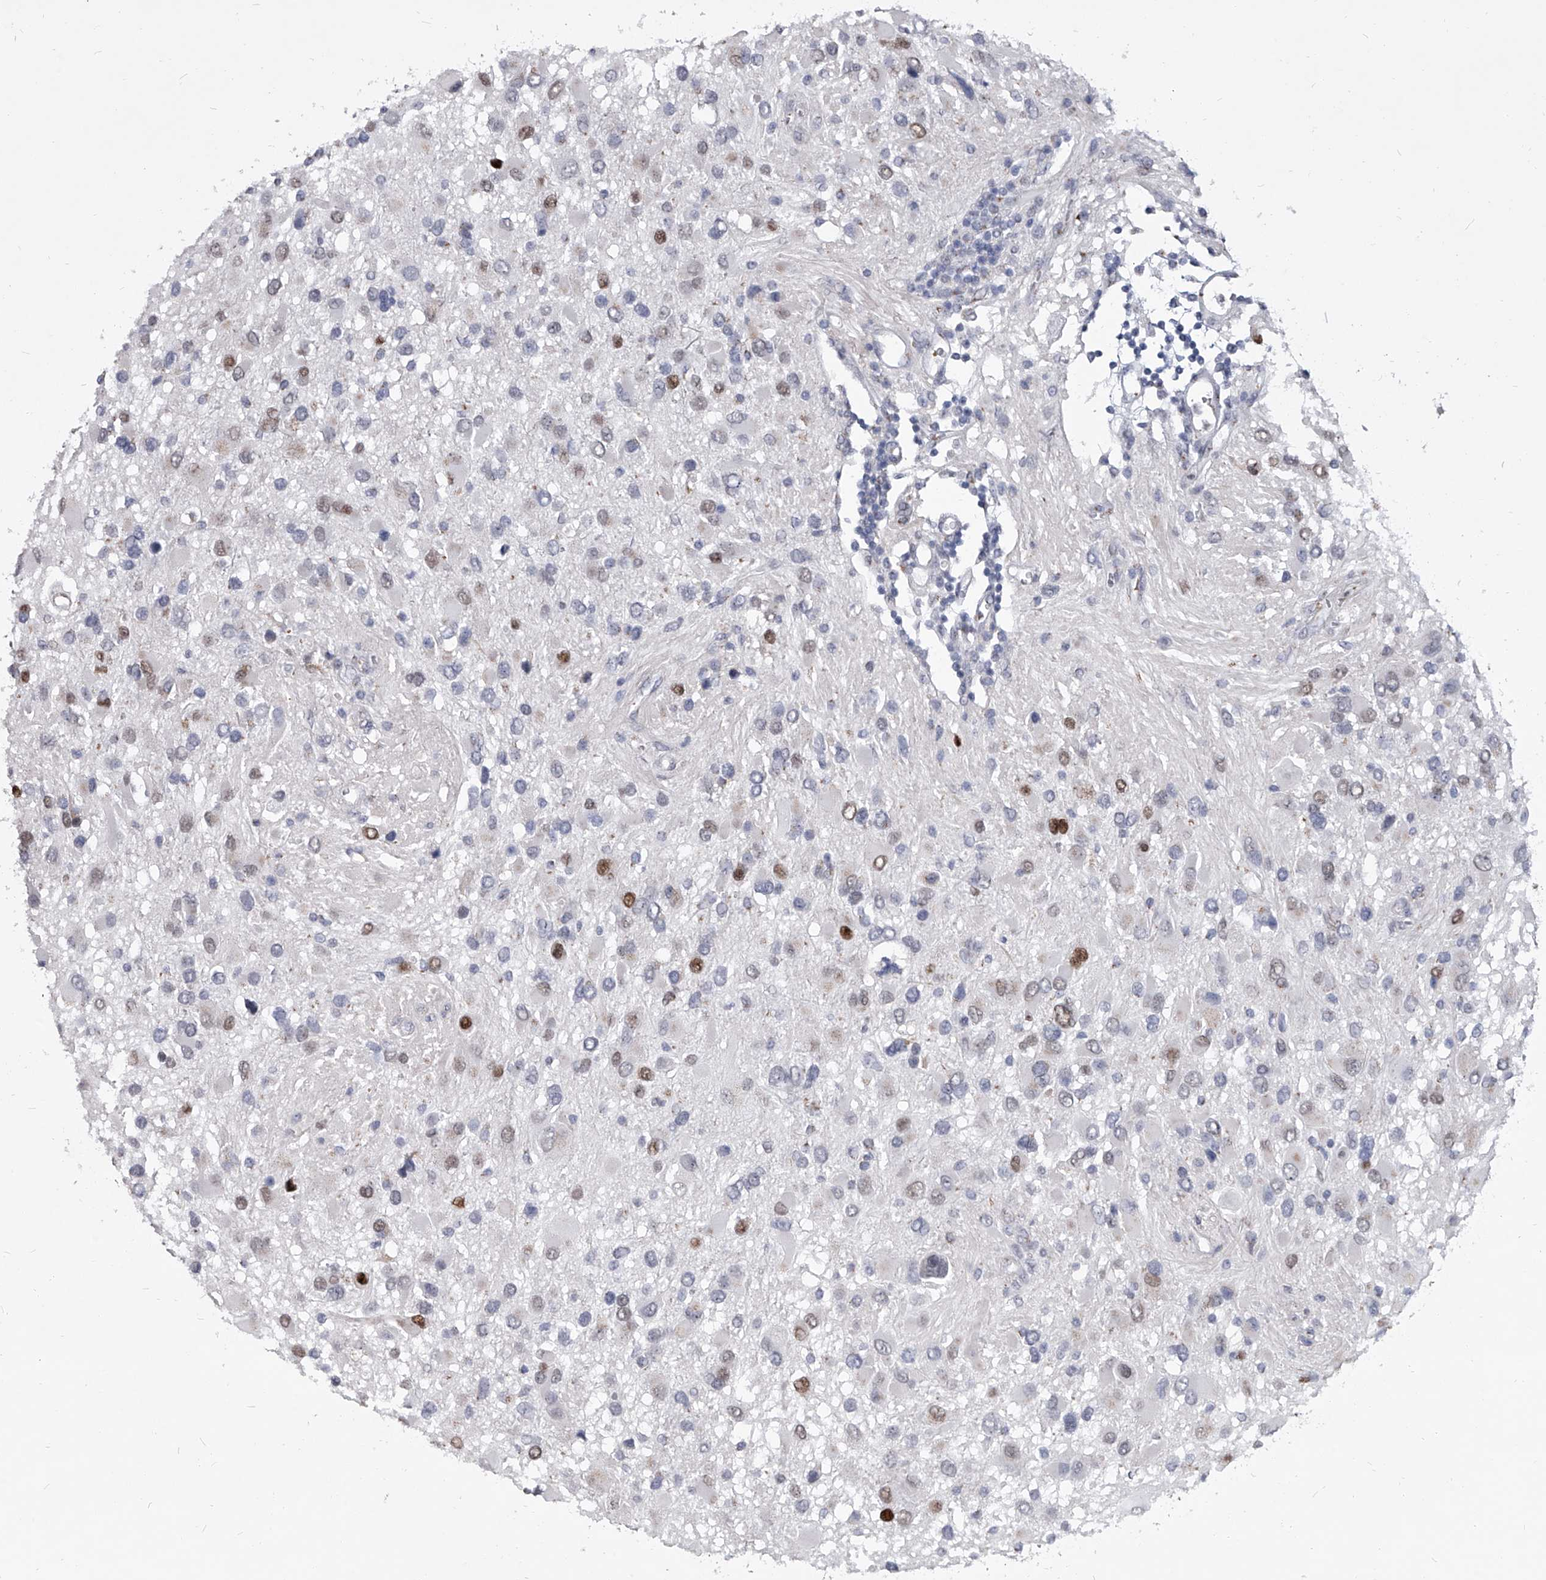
{"staining": {"intensity": "moderate", "quantity": "<25%", "location": "nuclear"}, "tissue": "glioma", "cell_type": "Tumor cells", "image_type": "cancer", "snomed": [{"axis": "morphology", "description": "Glioma, malignant, High grade"}, {"axis": "topography", "description": "Brain"}], "caption": "The photomicrograph demonstrates immunohistochemical staining of malignant glioma (high-grade). There is moderate nuclear positivity is present in approximately <25% of tumor cells. (Brightfield microscopy of DAB IHC at high magnification).", "gene": "EVA1C", "patient": {"sex": "male", "age": 53}}